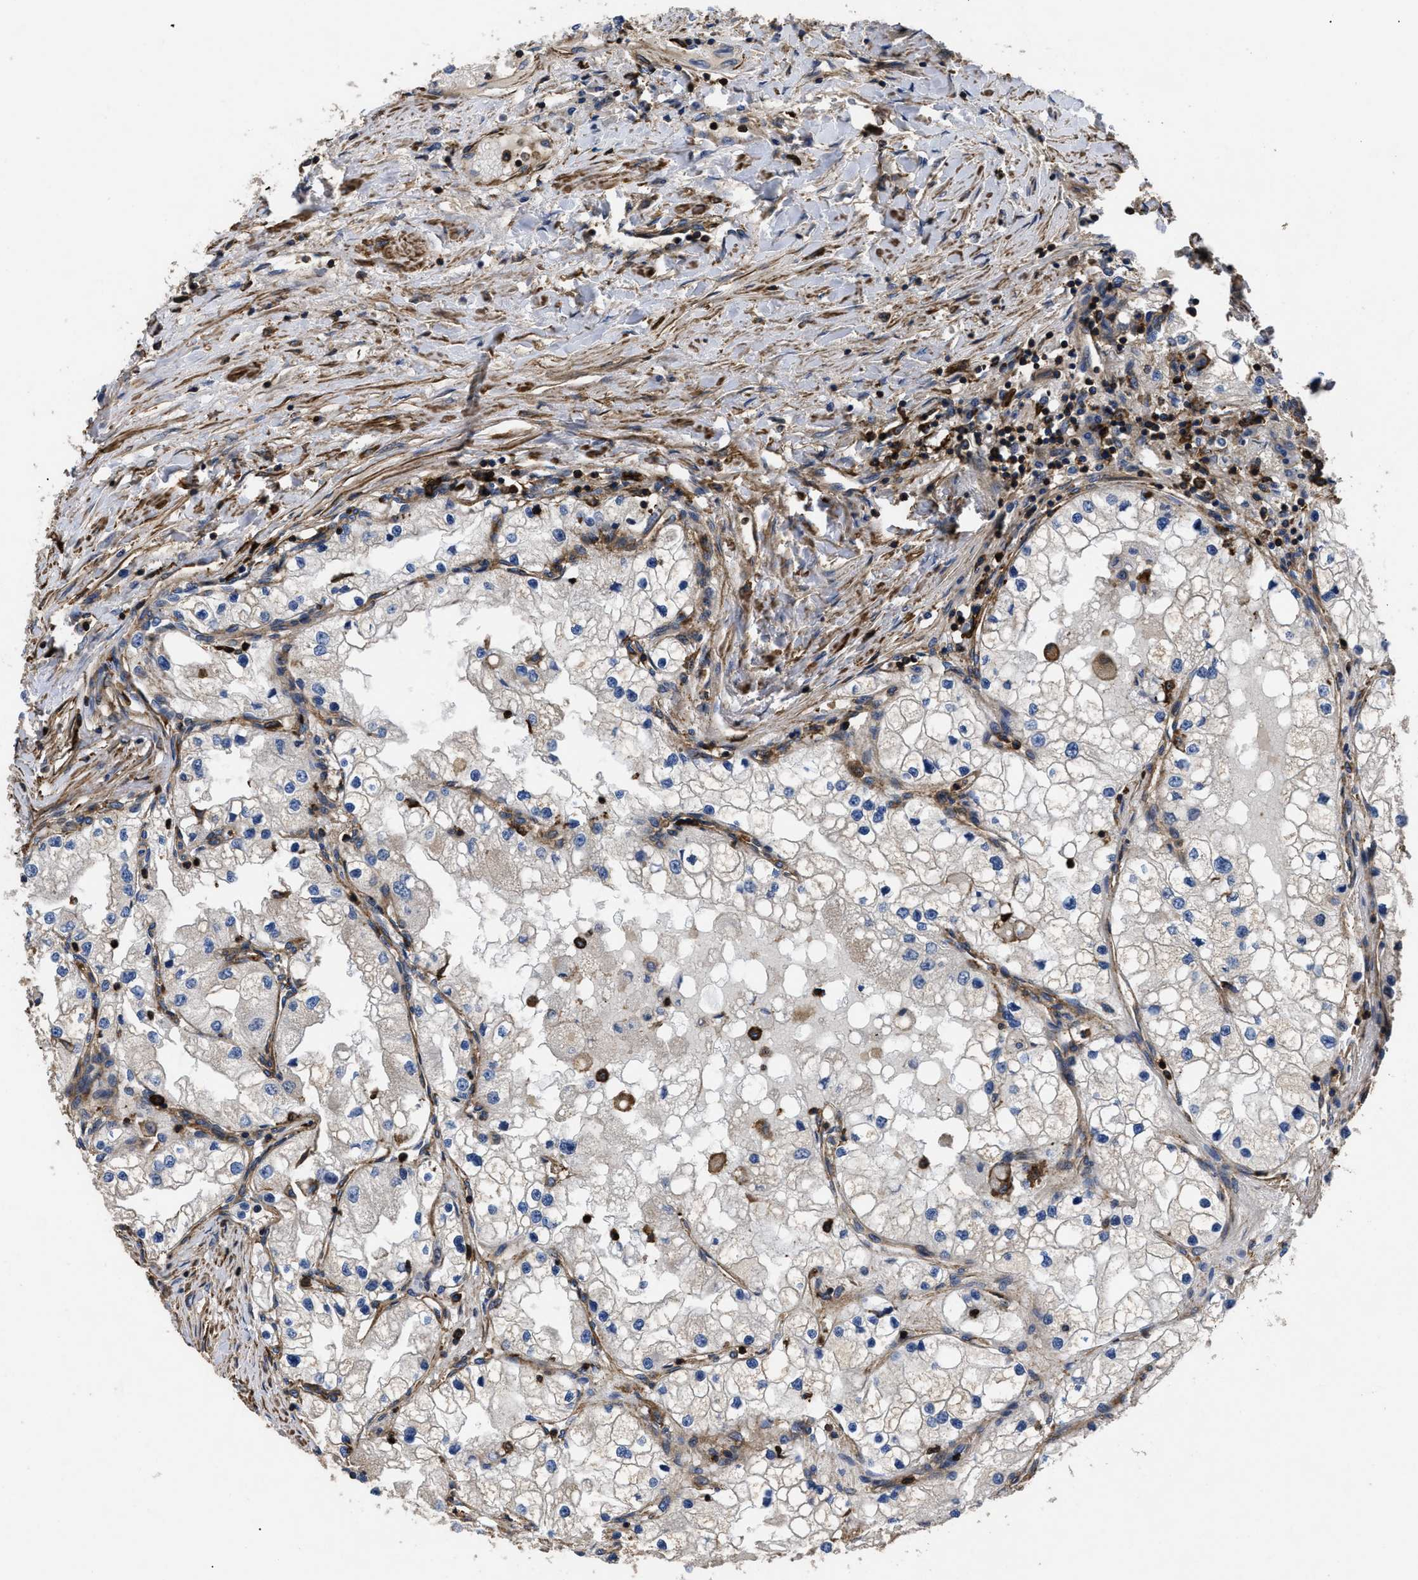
{"staining": {"intensity": "negative", "quantity": "none", "location": "none"}, "tissue": "renal cancer", "cell_type": "Tumor cells", "image_type": "cancer", "snomed": [{"axis": "morphology", "description": "Adenocarcinoma, NOS"}, {"axis": "topography", "description": "Kidney"}], "caption": "Micrograph shows no significant protein expression in tumor cells of adenocarcinoma (renal).", "gene": "SCUBE2", "patient": {"sex": "male", "age": 68}}